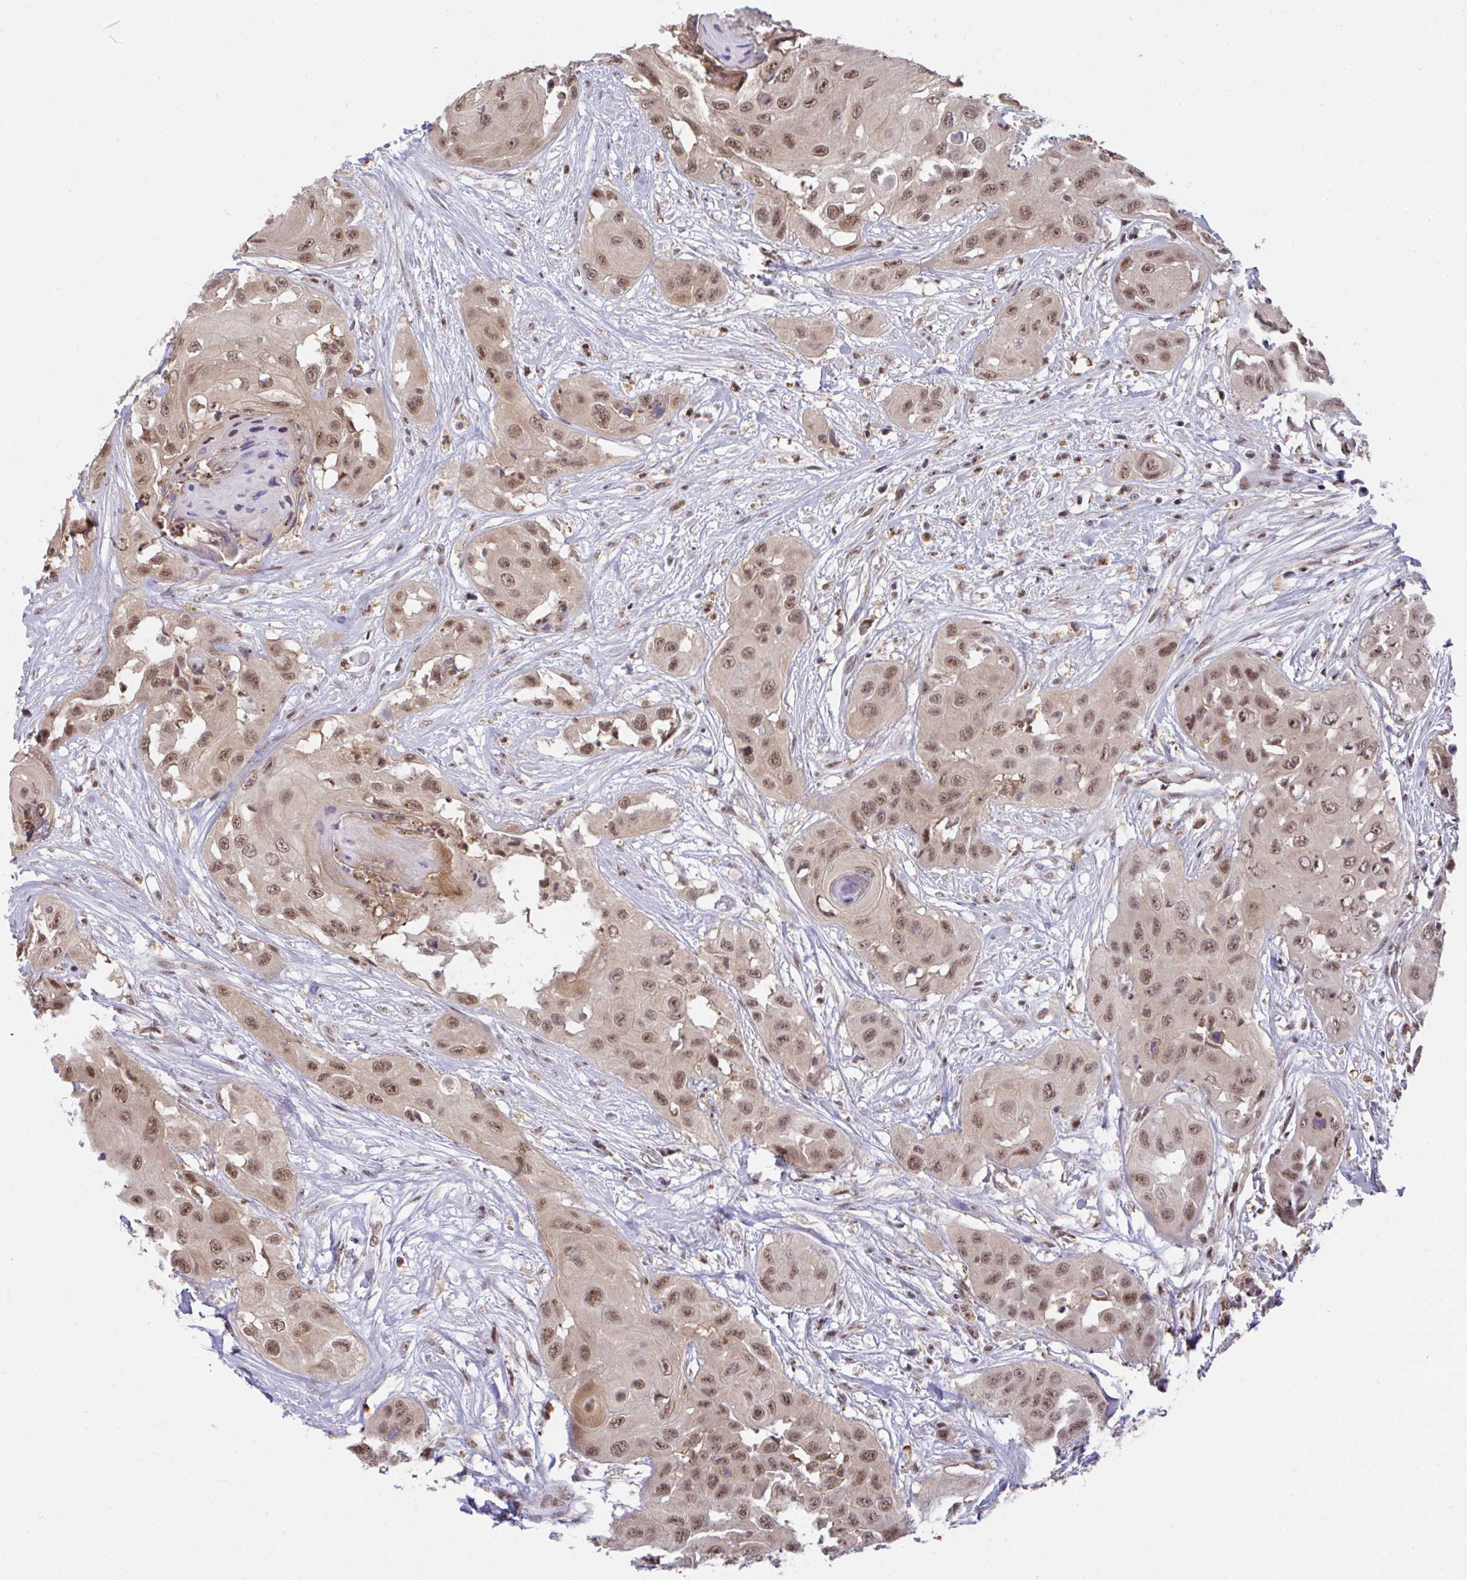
{"staining": {"intensity": "moderate", "quantity": ">75%", "location": "nuclear"}, "tissue": "head and neck cancer", "cell_type": "Tumor cells", "image_type": "cancer", "snomed": [{"axis": "morphology", "description": "Squamous cell carcinoma, NOS"}, {"axis": "topography", "description": "Head-Neck"}], "caption": "This histopathology image shows immunohistochemistry (IHC) staining of human head and neck cancer (squamous cell carcinoma), with medium moderate nuclear expression in about >75% of tumor cells.", "gene": "OR6K3", "patient": {"sex": "male", "age": 83}}